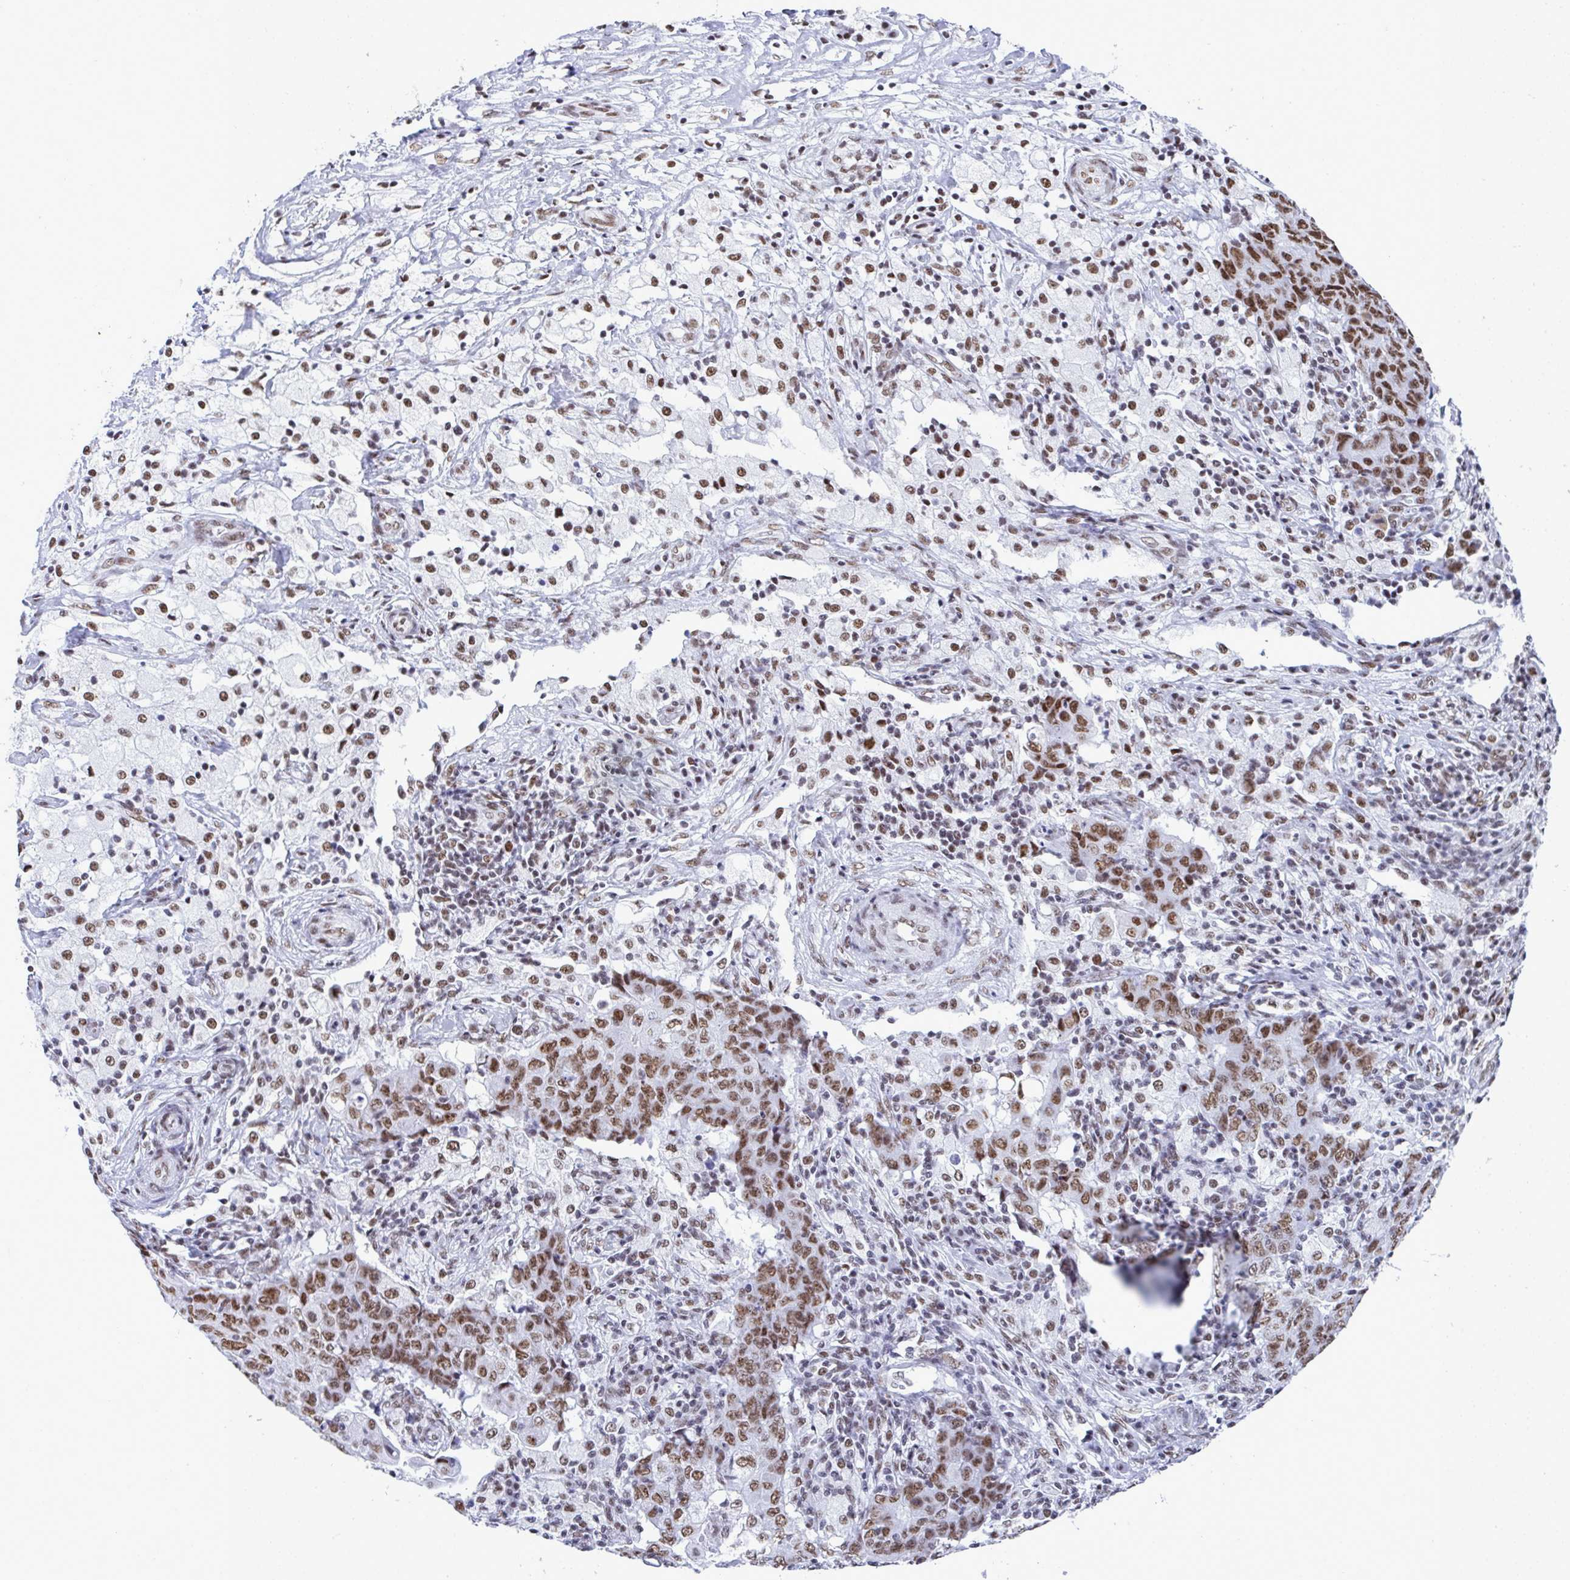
{"staining": {"intensity": "moderate", "quantity": ">75%", "location": "nuclear"}, "tissue": "ovarian cancer", "cell_type": "Tumor cells", "image_type": "cancer", "snomed": [{"axis": "morphology", "description": "Carcinoma, endometroid"}, {"axis": "topography", "description": "Ovary"}], "caption": "Tumor cells show medium levels of moderate nuclear positivity in approximately >75% of cells in ovarian cancer (endometroid carcinoma). (DAB (3,3'-diaminobenzidine) = brown stain, brightfield microscopy at high magnification).", "gene": "DDX52", "patient": {"sex": "female", "age": 42}}